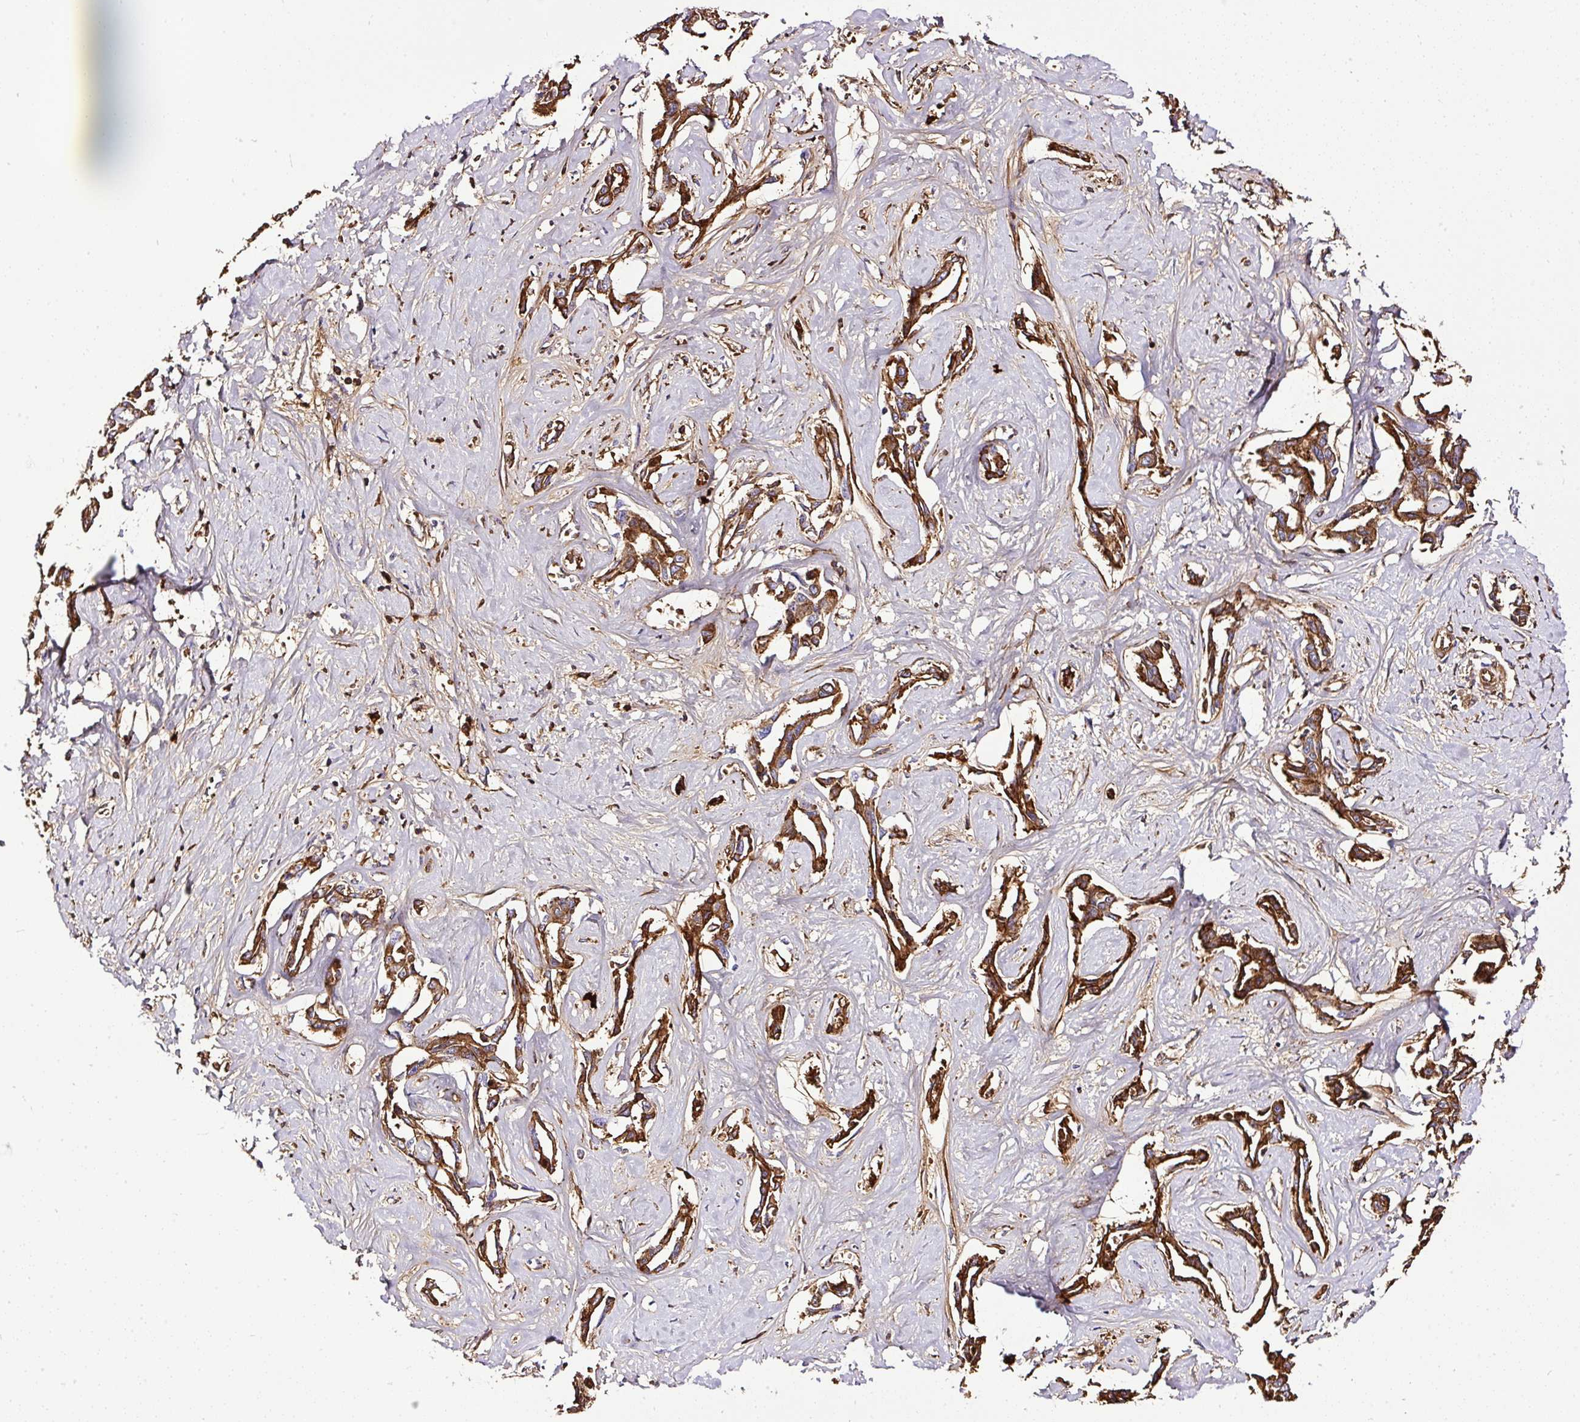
{"staining": {"intensity": "strong", "quantity": ">75%", "location": "cytoplasmic/membranous"}, "tissue": "liver cancer", "cell_type": "Tumor cells", "image_type": "cancer", "snomed": [{"axis": "morphology", "description": "Cholangiocarcinoma"}, {"axis": "topography", "description": "Liver"}], "caption": "DAB (3,3'-diaminobenzidine) immunohistochemical staining of human liver cancer (cholangiocarcinoma) displays strong cytoplasmic/membranous protein expression in about >75% of tumor cells.", "gene": "CLEC3B", "patient": {"sex": "male", "age": 59}}